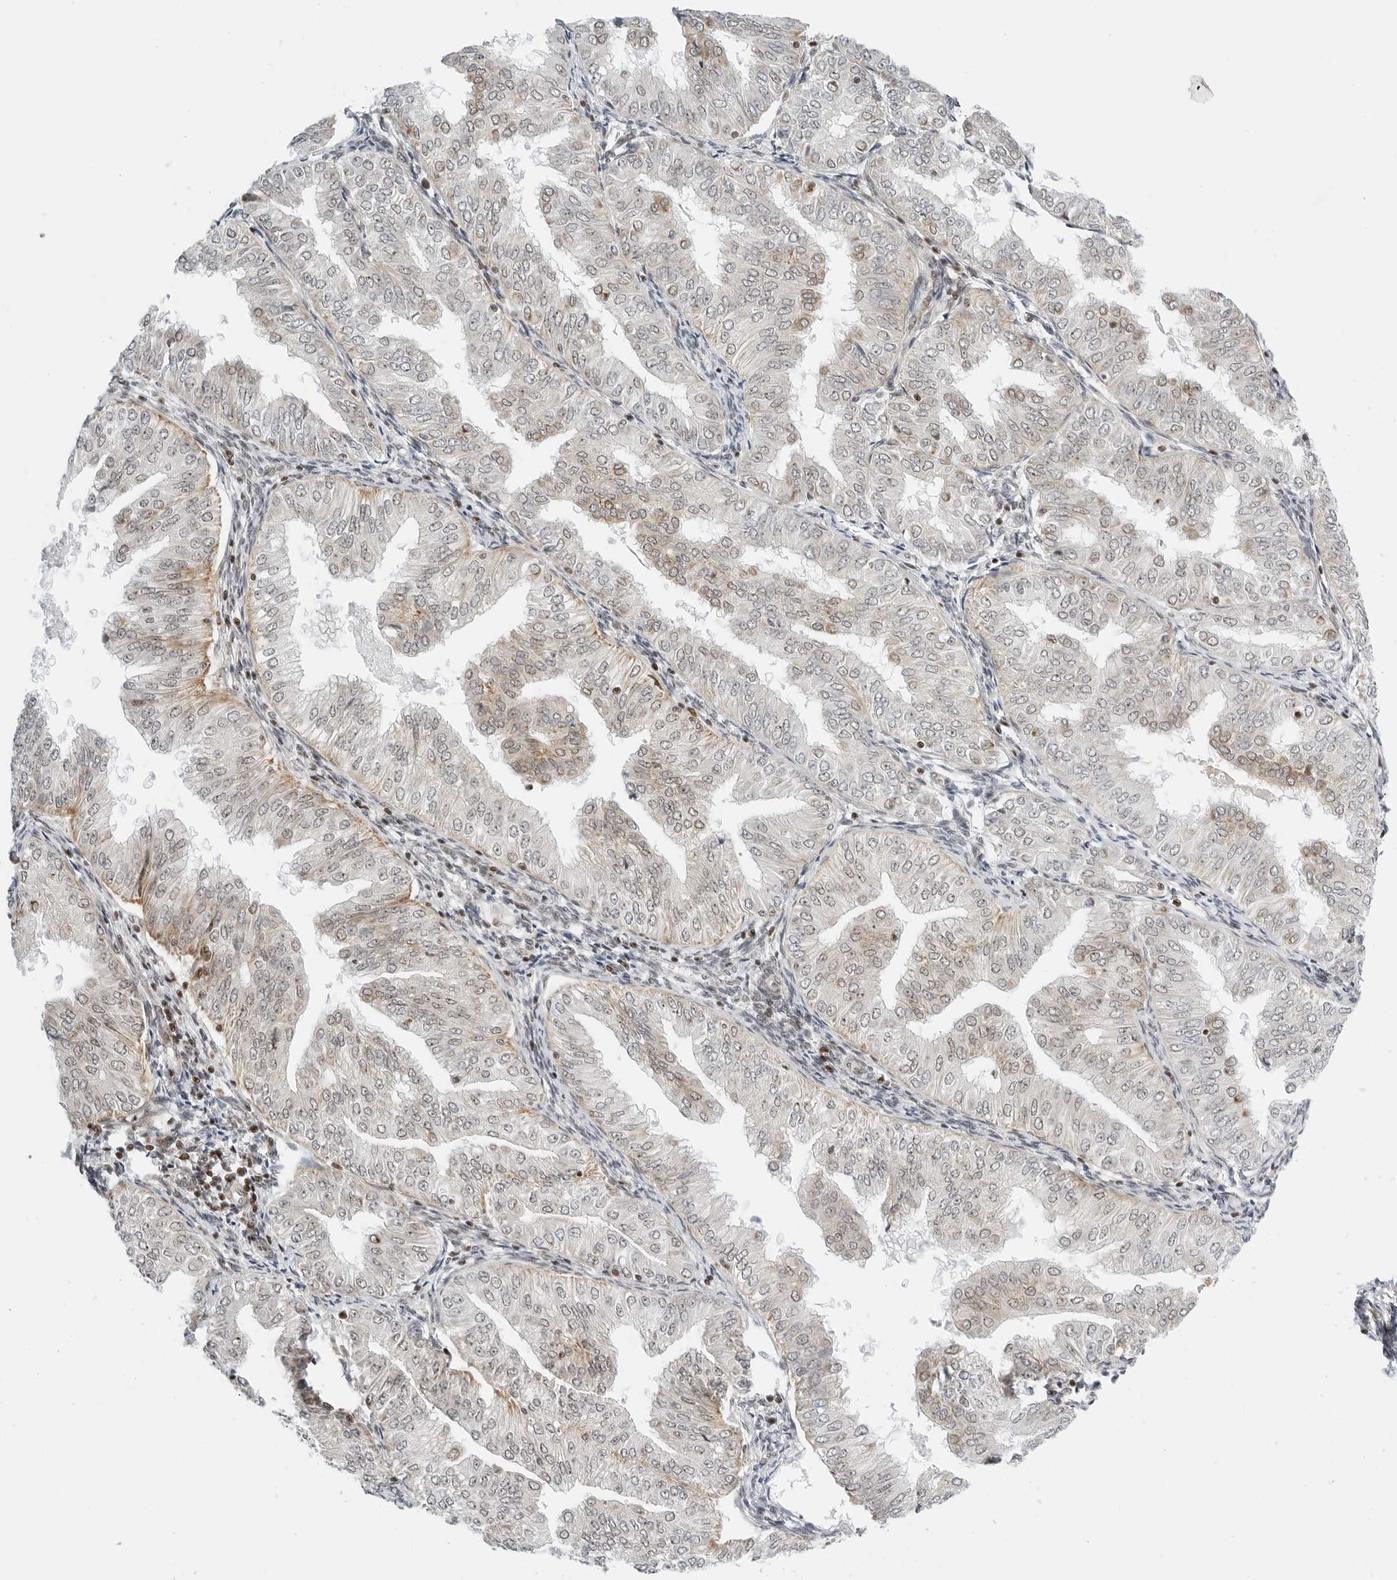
{"staining": {"intensity": "weak", "quantity": "25%-75%", "location": "nuclear"}, "tissue": "endometrial cancer", "cell_type": "Tumor cells", "image_type": "cancer", "snomed": [{"axis": "morphology", "description": "Normal tissue, NOS"}, {"axis": "morphology", "description": "Adenocarcinoma, NOS"}, {"axis": "topography", "description": "Endometrium"}], "caption": "Human endometrial cancer (adenocarcinoma) stained for a protein (brown) displays weak nuclear positive positivity in about 25%-75% of tumor cells.", "gene": "RIMKLA", "patient": {"sex": "female", "age": 53}}